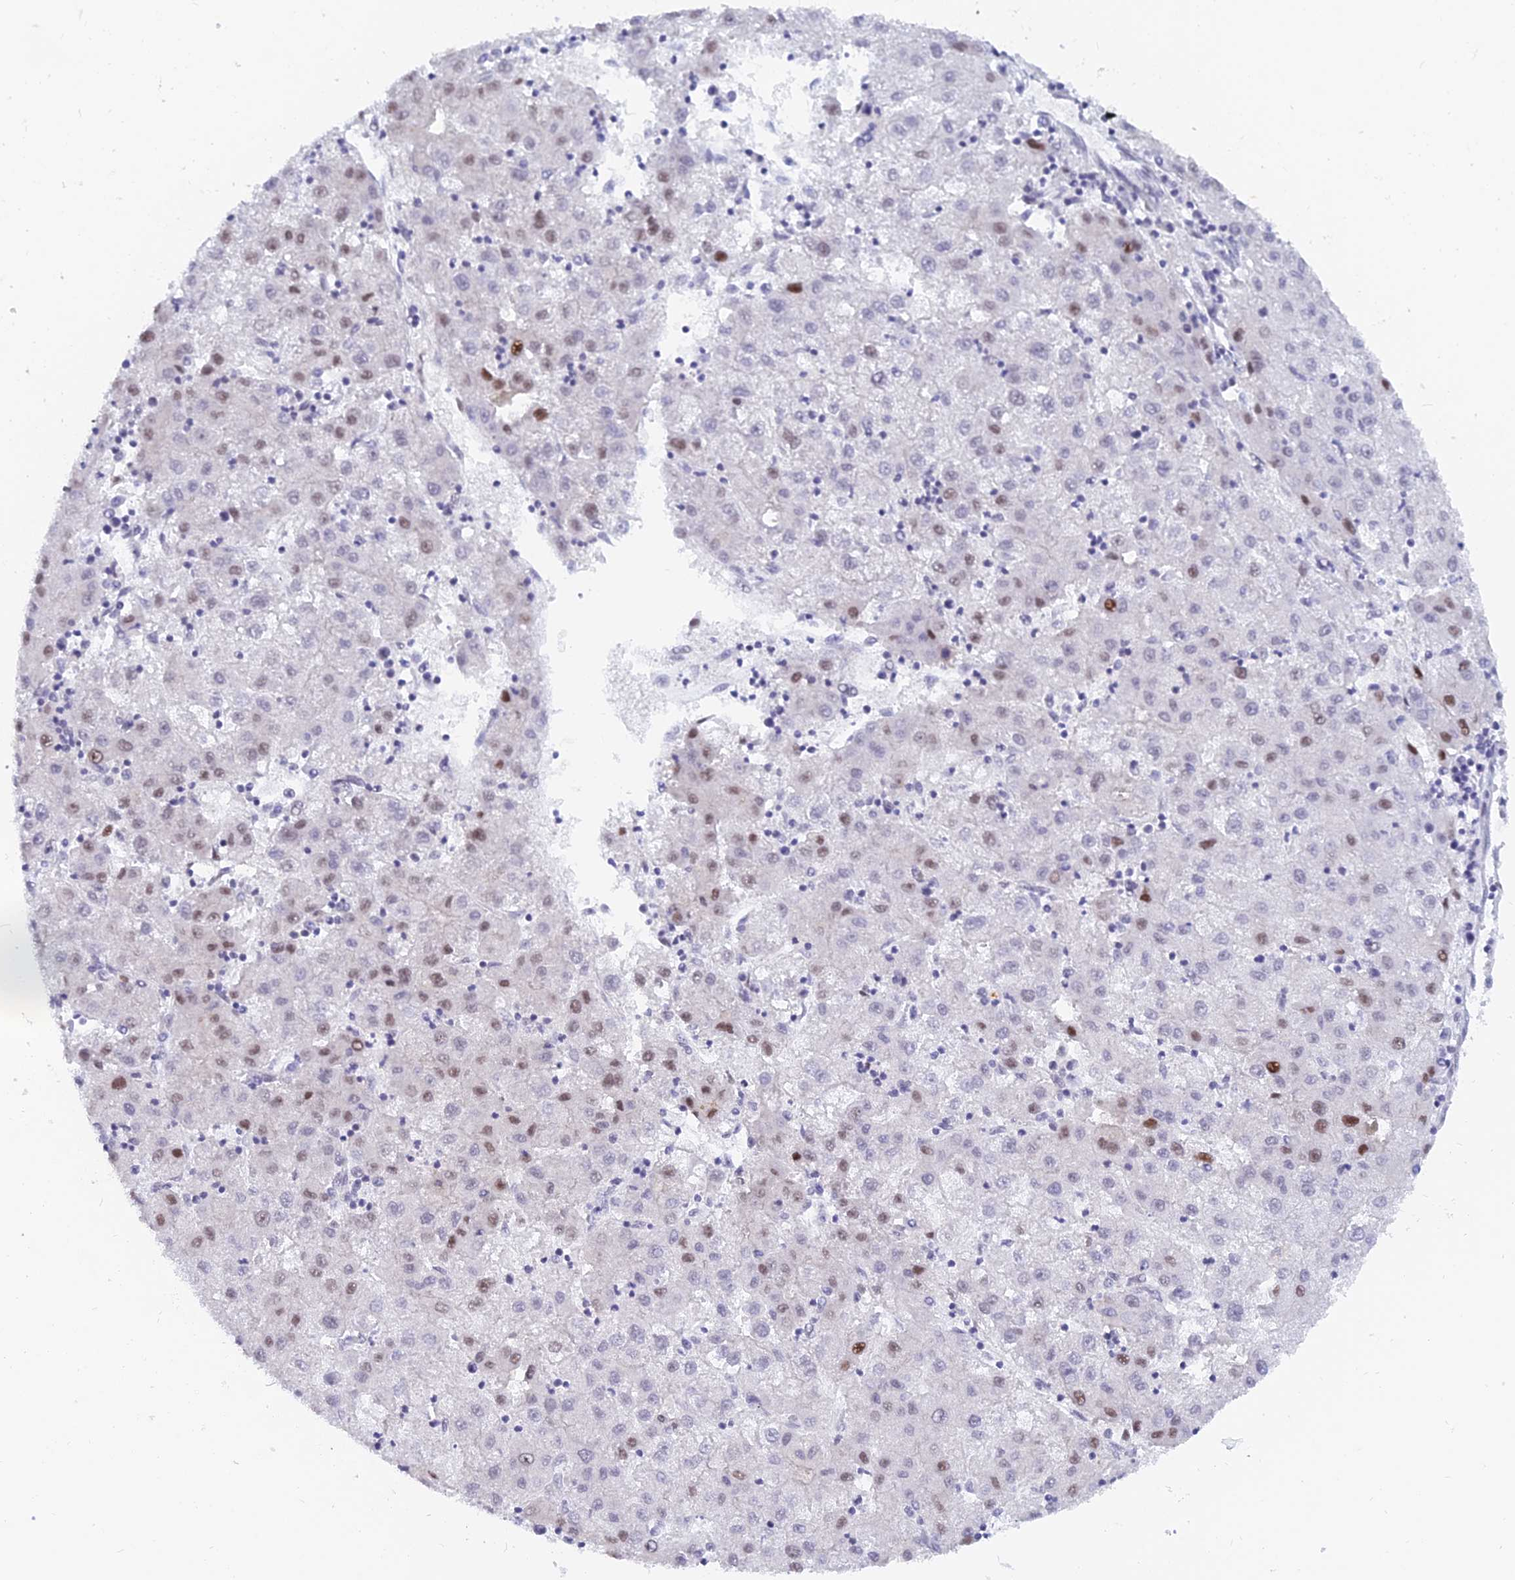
{"staining": {"intensity": "moderate", "quantity": "<25%", "location": "nuclear"}, "tissue": "liver cancer", "cell_type": "Tumor cells", "image_type": "cancer", "snomed": [{"axis": "morphology", "description": "Carcinoma, Hepatocellular, NOS"}, {"axis": "topography", "description": "Liver"}], "caption": "Immunohistochemistry (IHC) of liver hepatocellular carcinoma demonstrates low levels of moderate nuclear expression in about <25% of tumor cells. The protein of interest is shown in brown color, while the nuclei are stained blue.", "gene": "DPY30", "patient": {"sex": "male", "age": 72}}